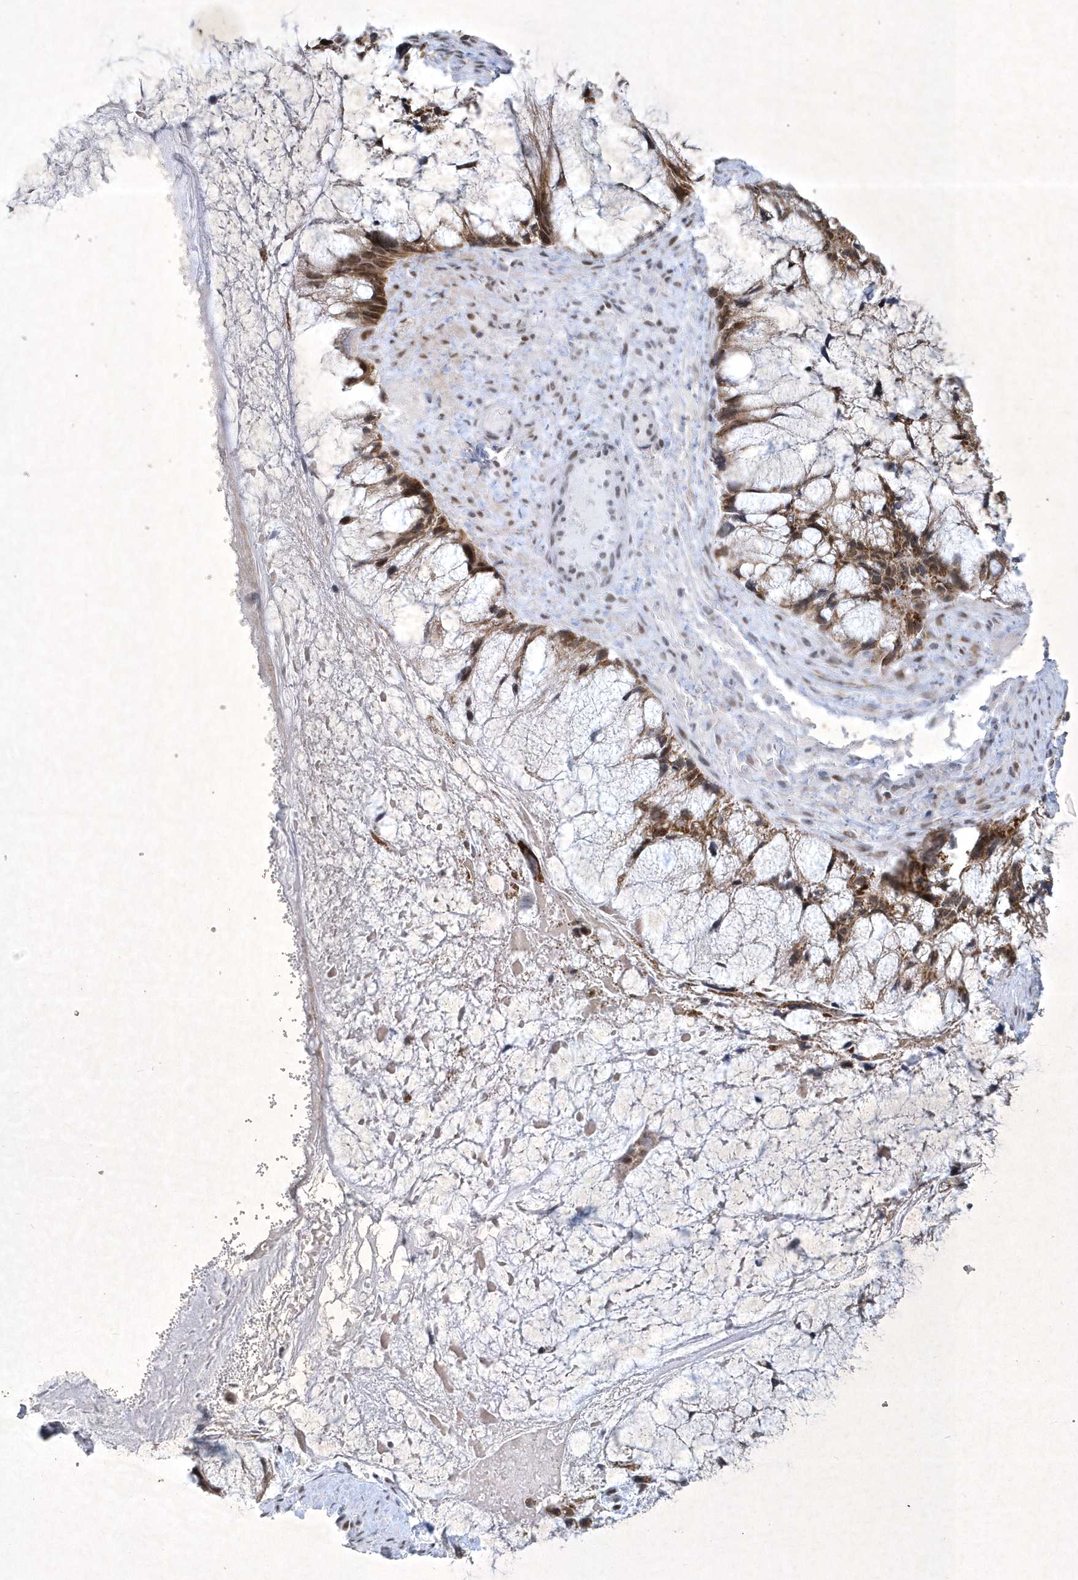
{"staining": {"intensity": "moderate", "quantity": ">75%", "location": "nuclear"}, "tissue": "ovarian cancer", "cell_type": "Tumor cells", "image_type": "cancer", "snomed": [{"axis": "morphology", "description": "Cystadenocarcinoma, mucinous, NOS"}, {"axis": "topography", "description": "Ovary"}], "caption": "An immunohistochemistry (IHC) image of tumor tissue is shown. Protein staining in brown labels moderate nuclear positivity in ovarian cancer (mucinous cystadenocarcinoma) within tumor cells. Nuclei are stained in blue.", "gene": "ZBTB9", "patient": {"sex": "female", "age": 37}}